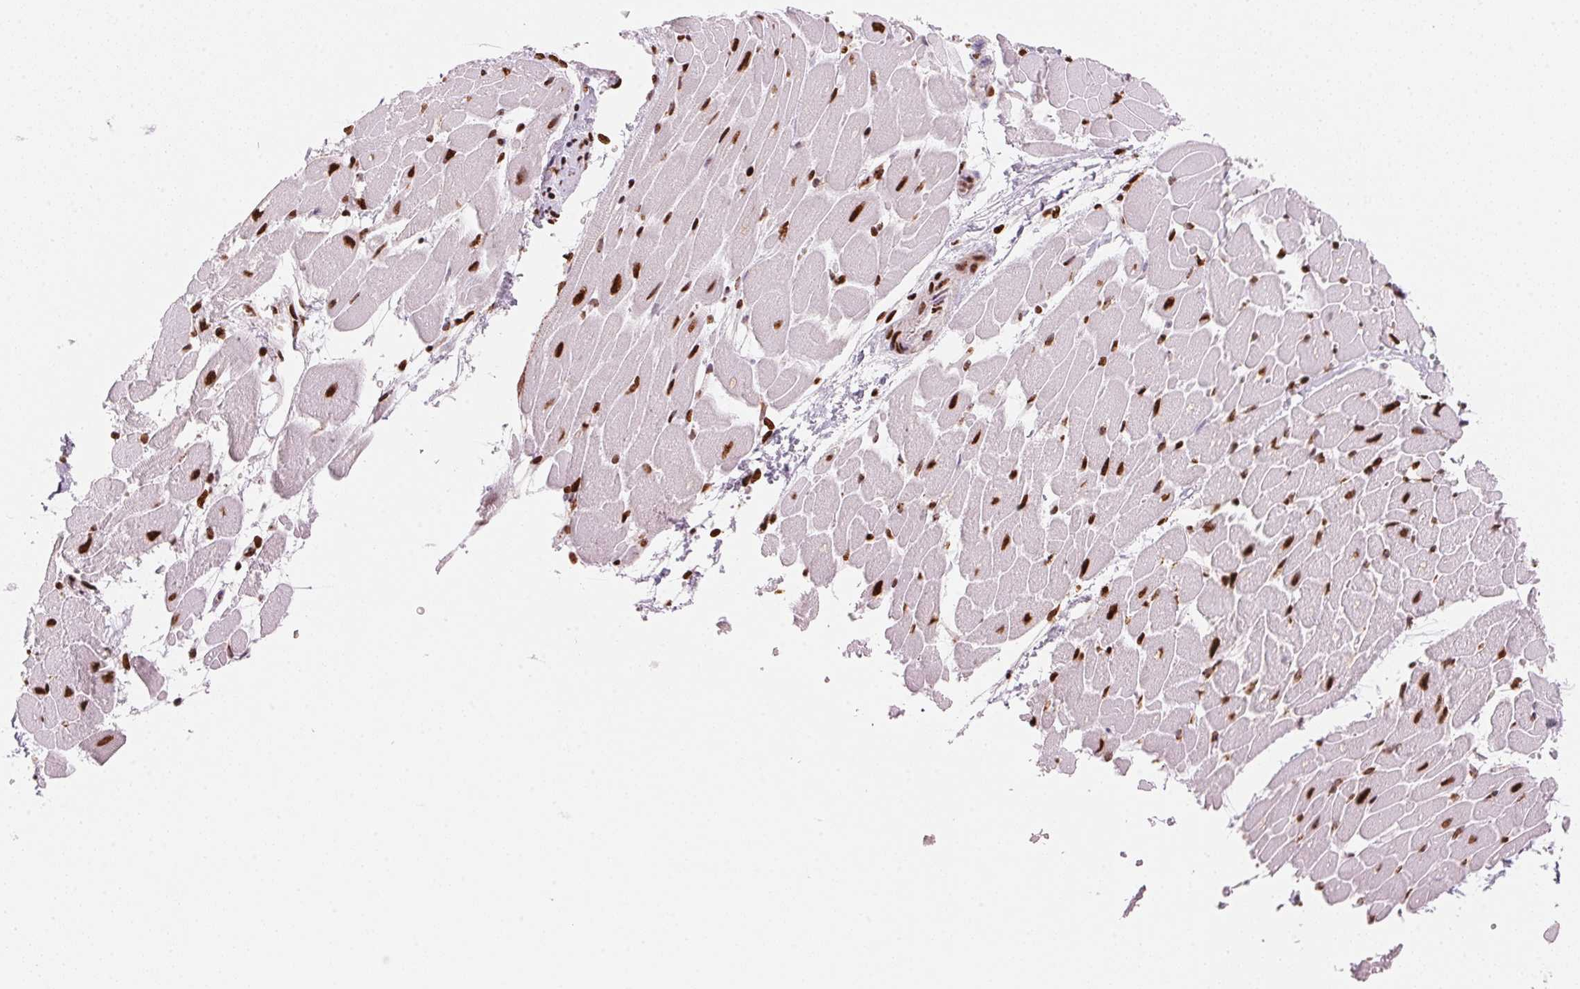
{"staining": {"intensity": "strong", "quantity": ">75%", "location": "nuclear"}, "tissue": "heart muscle", "cell_type": "Cardiomyocytes", "image_type": "normal", "snomed": [{"axis": "morphology", "description": "Normal tissue, NOS"}, {"axis": "topography", "description": "Heart"}], "caption": "Immunohistochemistry (IHC) of normal heart muscle exhibits high levels of strong nuclear staining in about >75% of cardiomyocytes.", "gene": "NXF1", "patient": {"sex": "male", "age": 37}}